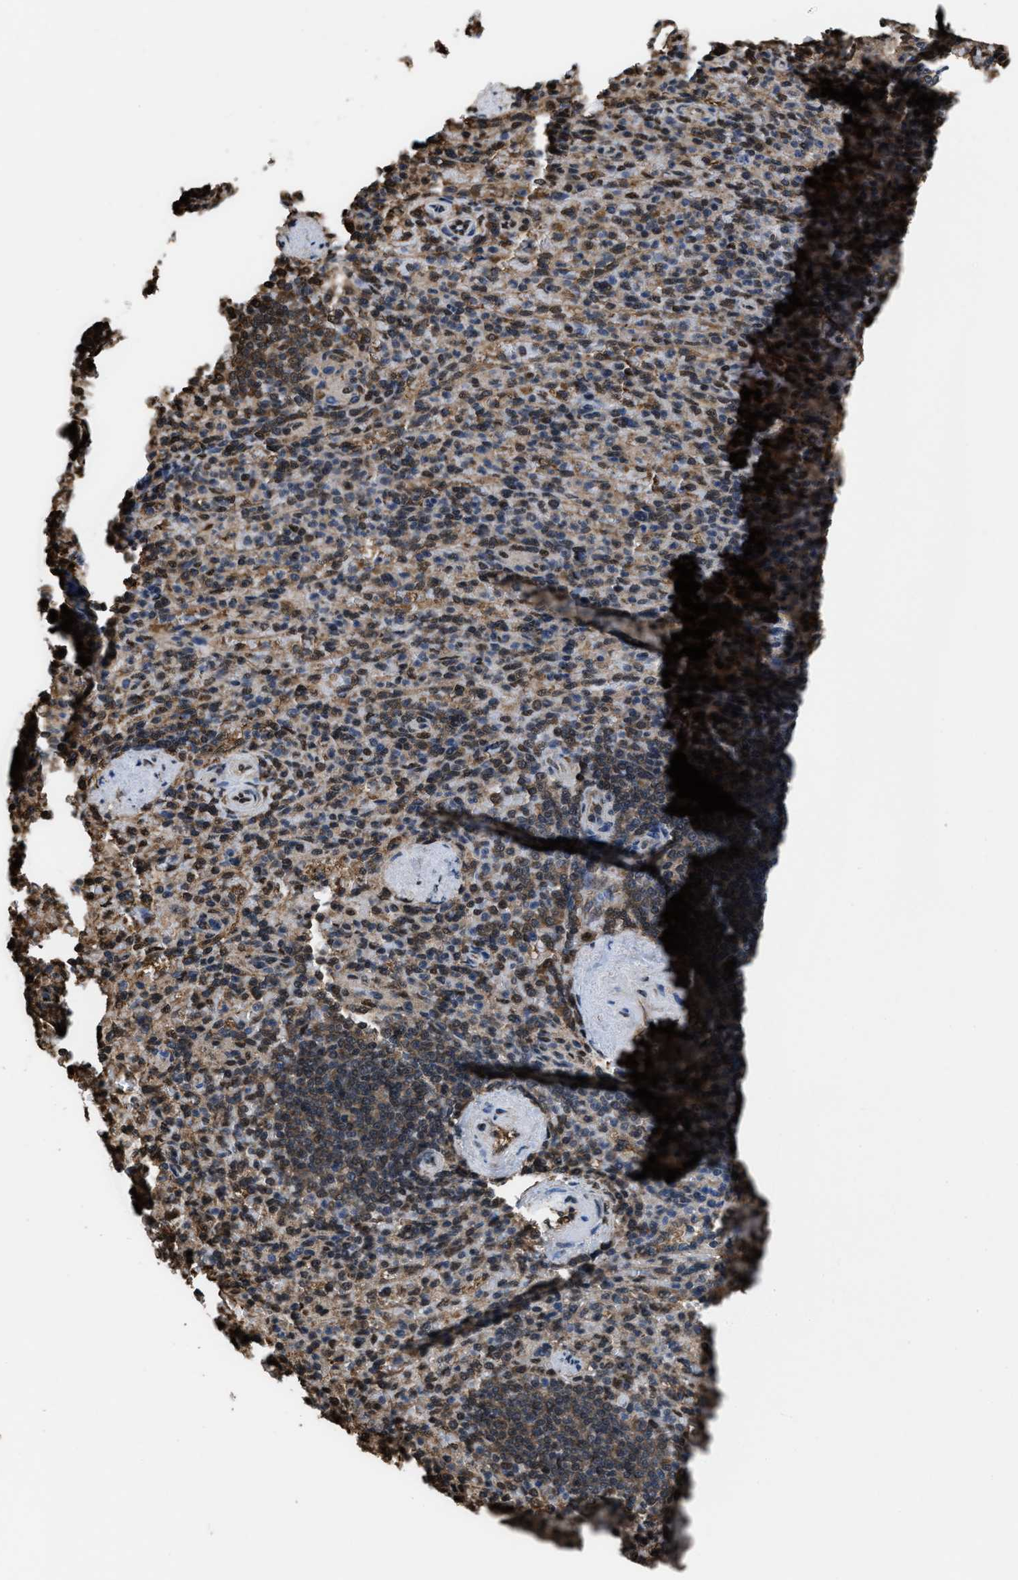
{"staining": {"intensity": "moderate", "quantity": "25%-75%", "location": "cytoplasmic/membranous,nuclear"}, "tissue": "spleen", "cell_type": "Cells in red pulp", "image_type": "normal", "snomed": [{"axis": "morphology", "description": "Normal tissue, NOS"}, {"axis": "topography", "description": "Spleen"}], "caption": "Cells in red pulp exhibit medium levels of moderate cytoplasmic/membranous,nuclear staining in approximately 25%-75% of cells in benign human spleen. (DAB (3,3'-diaminobenzidine) = brown stain, brightfield microscopy at high magnification).", "gene": "FNTA", "patient": {"sex": "female", "age": 74}}